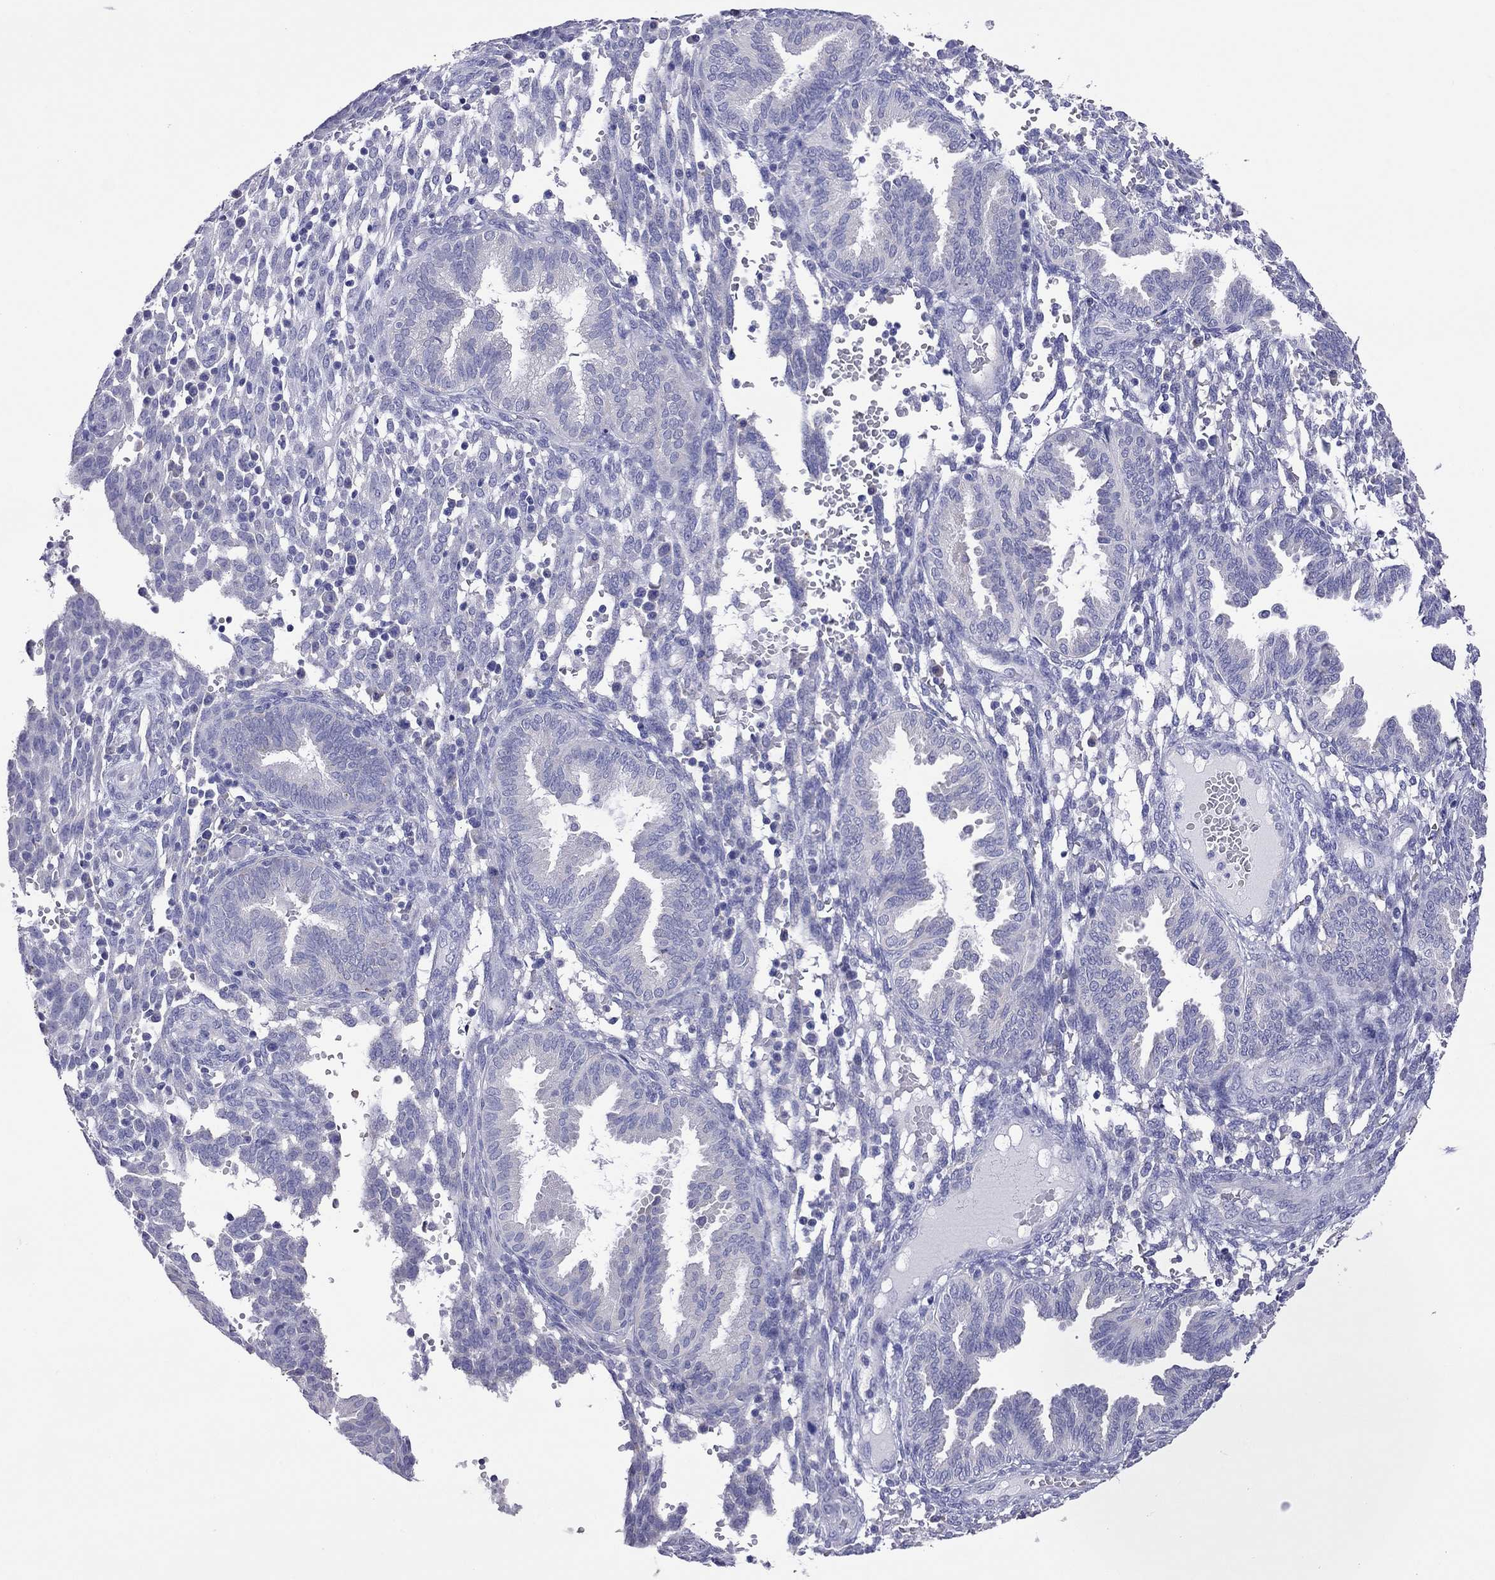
{"staining": {"intensity": "negative", "quantity": "none", "location": "none"}, "tissue": "endometrium", "cell_type": "Cells in endometrial stroma", "image_type": "normal", "snomed": [{"axis": "morphology", "description": "Normal tissue, NOS"}, {"axis": "topography", "description": "Endometrium"}], "caption": "Protein analysis of benign endometrium demonstrates no significant positivity in cells in endometrial stroma.", "gene": "COL9A1", "patient": {"sex": "female", "age": 42}}